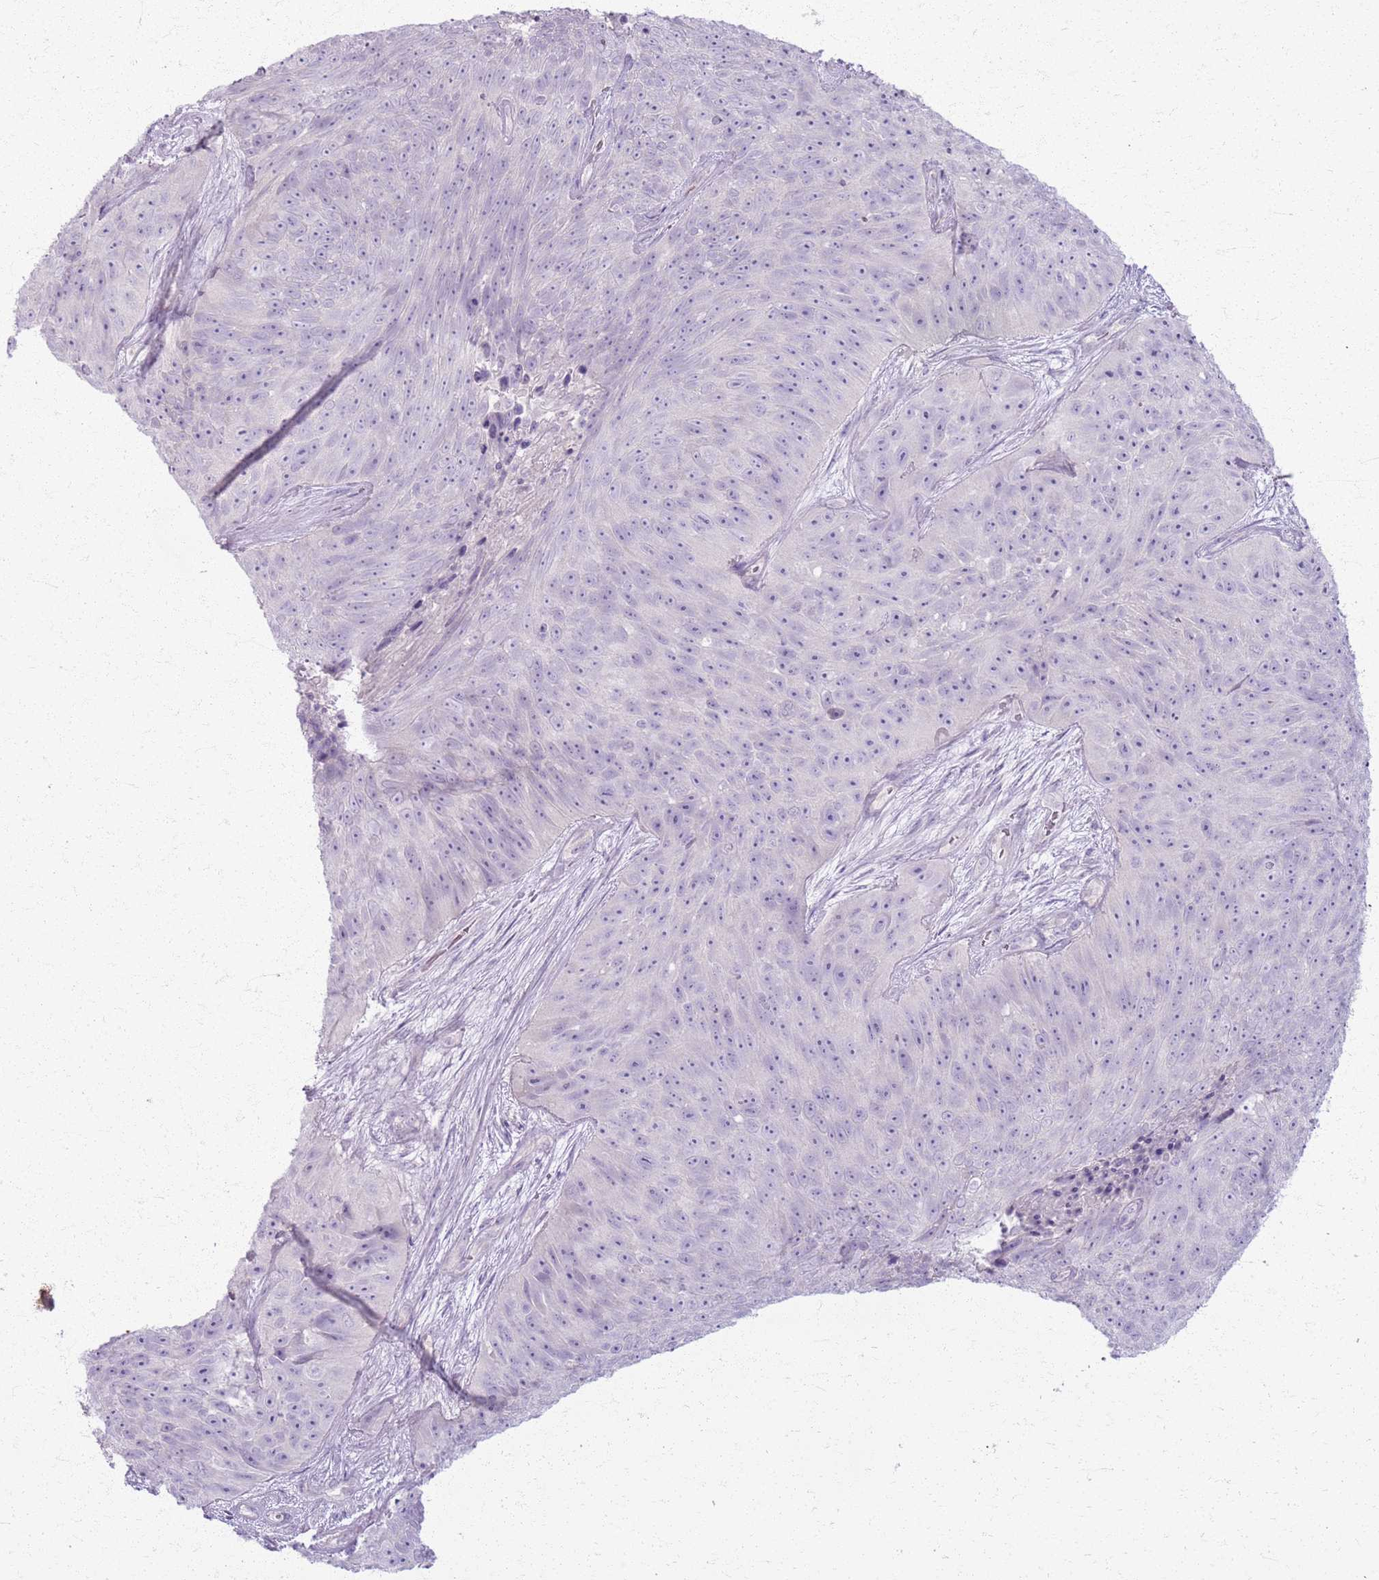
{"staining": {"intensity": "negative", "quantity": "none", "location": "none"}, "tissue": "skin cancer", "cell_type": "Tumor cells", "image_type": "cancer", "snomed": [{"axis": "morphology", "description": "Squamous cell carcinoma, NOS"}, {"axis": "topography", "description": "Skin"}], "caption": "Immunohistochemistry micrograph of neoplastic tissue: human skin squamous cell carcinoma stained with DAB reveals no significant protein staining in tumor cells.", "gene": "CSRP3", "patient": {"sex": "female", "age": 87}}